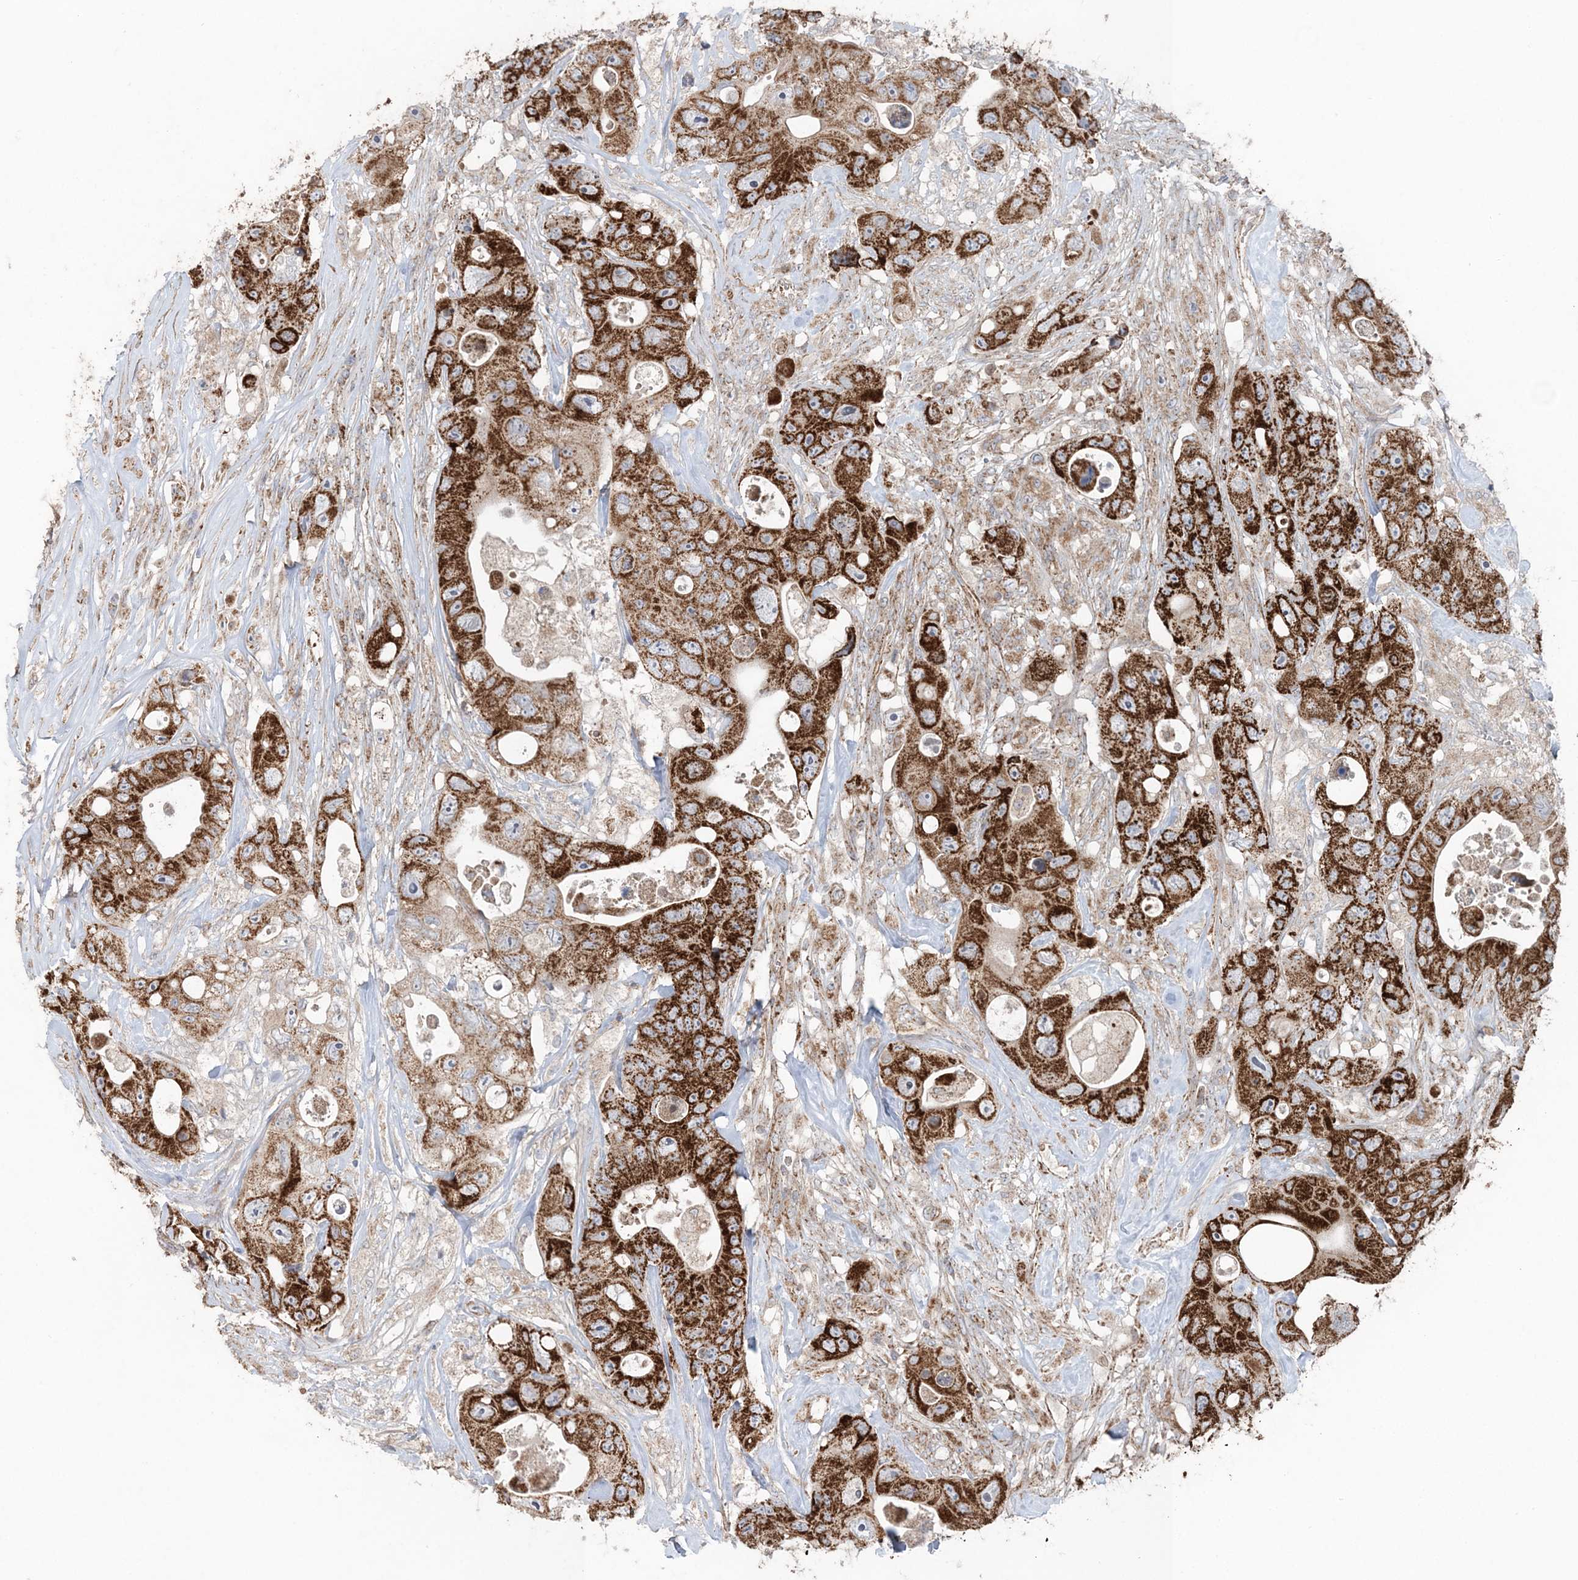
{"staining": {"intensity": "strong", "quantity": ">75%", "location": "cytoplasmic/membranous"}, "tissue": "colorectal cancer", "cell_type": "Tumor cells", "image_type": "cancer", "snomed": [{"axis": "morphology", "description": "Adenocarcinoma, NOS"}, {"axis": "topography", "description": "Colon"}], "caption": "Immunohistochemical staining of human adenocarcinoma (colorectal) demonstrates strong cytoplasmic/membranous protein staining in approximately >75% of tumor cells. The staining is performed using DAB brown chromogen to label protein expression. The nuclei are counter-stained blue using hematoxylin.", "gene": "LRPPRC", "patient": {"sex": "female", "age": 46}}